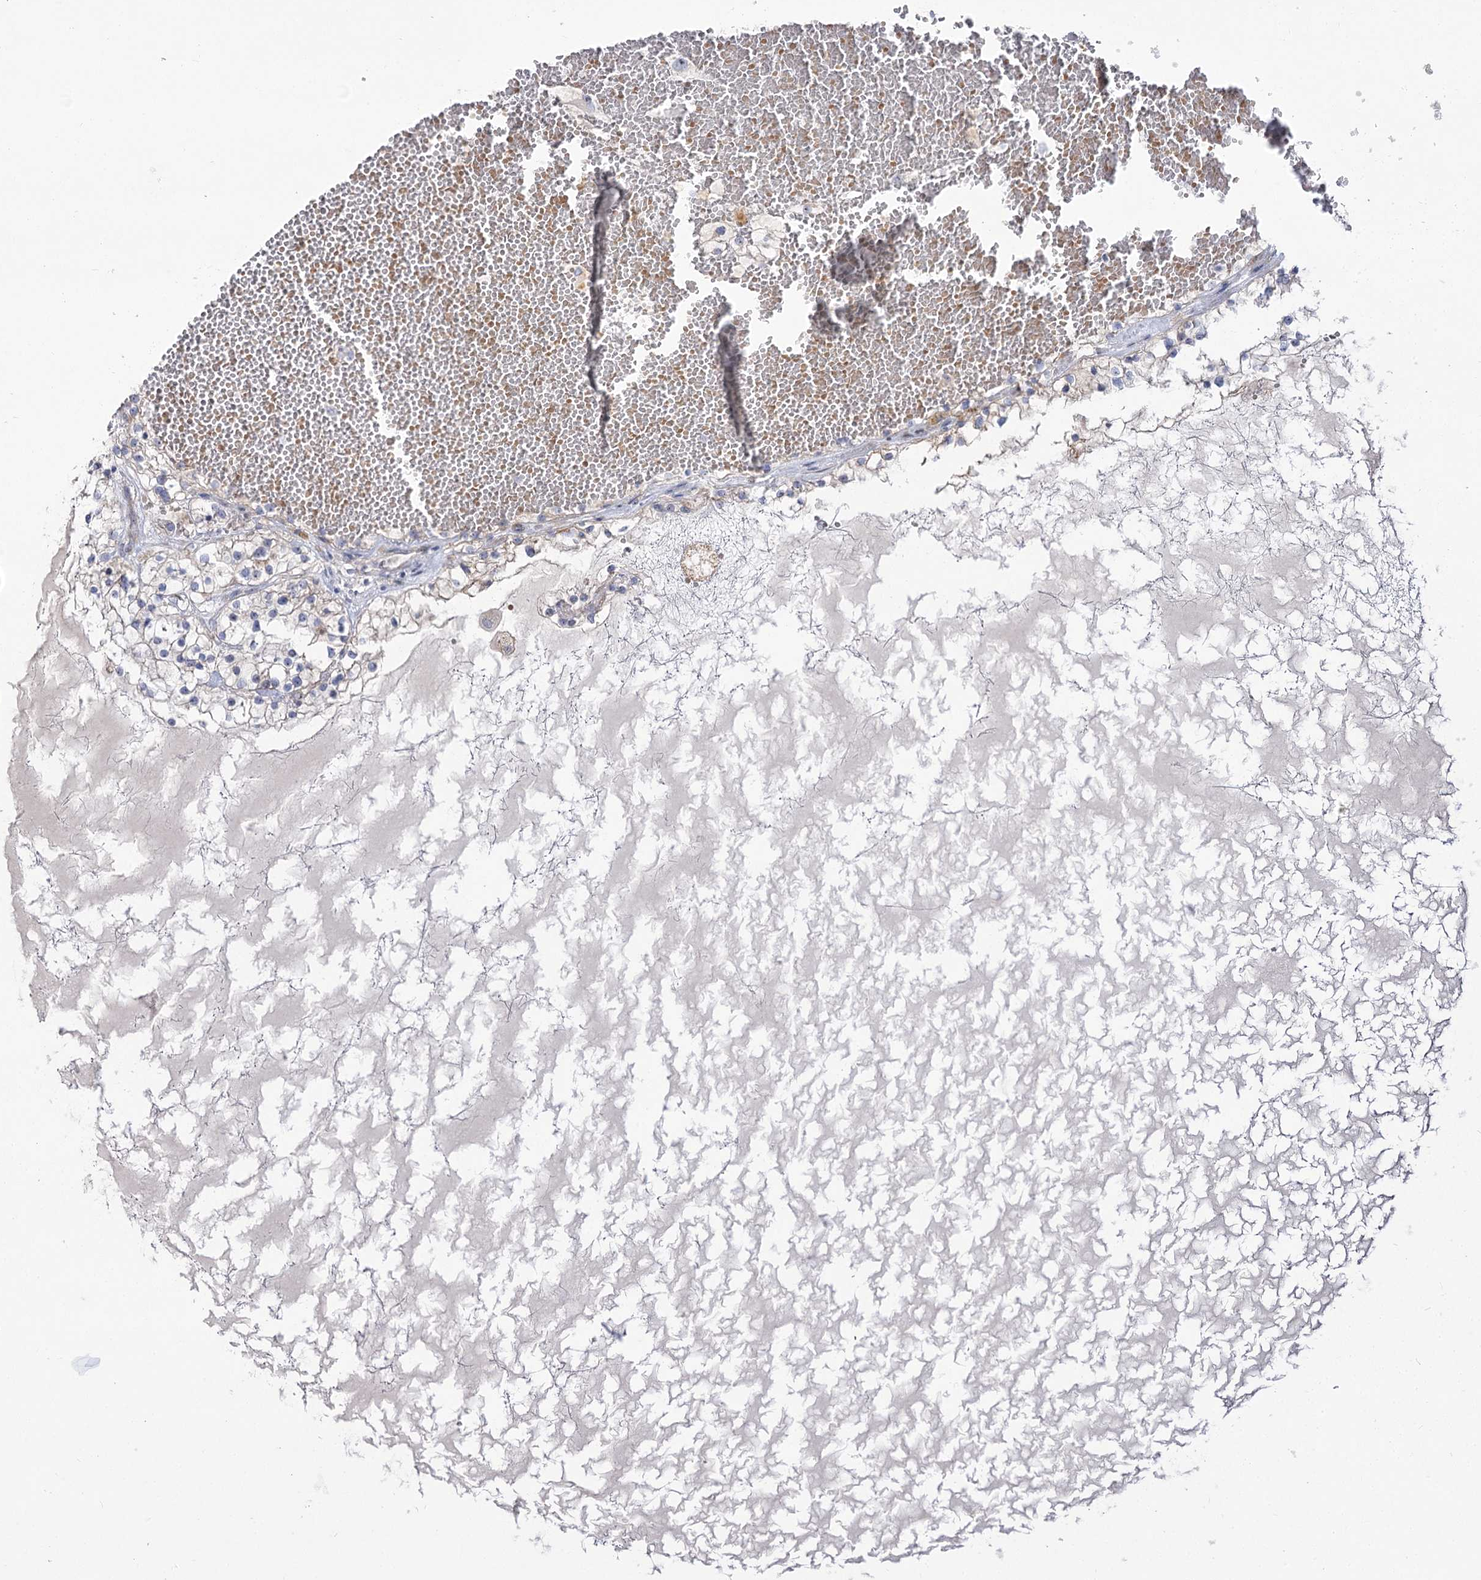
{"staining": {"intensity": "negative", "quantity": "none", "location": "none"}, "tissue": "renal cancer", "cell_type": "Tumor cells", "image_type": "cancer", "snomed": [{"axis": "morphology", "description": "Normal tissue, NOS"}, {"axis": "morphology", "description": "Adenocarcinoma, NOS"}, {"axis": "topography", "description": "Kidney"}], "caption": "DAB immunohistochemical staining of human renal adenocarcinoma demonstrates no significant expression in tumor cells.", "gene": "SUOX", "patient": {"sex": "male", "age": 68}}